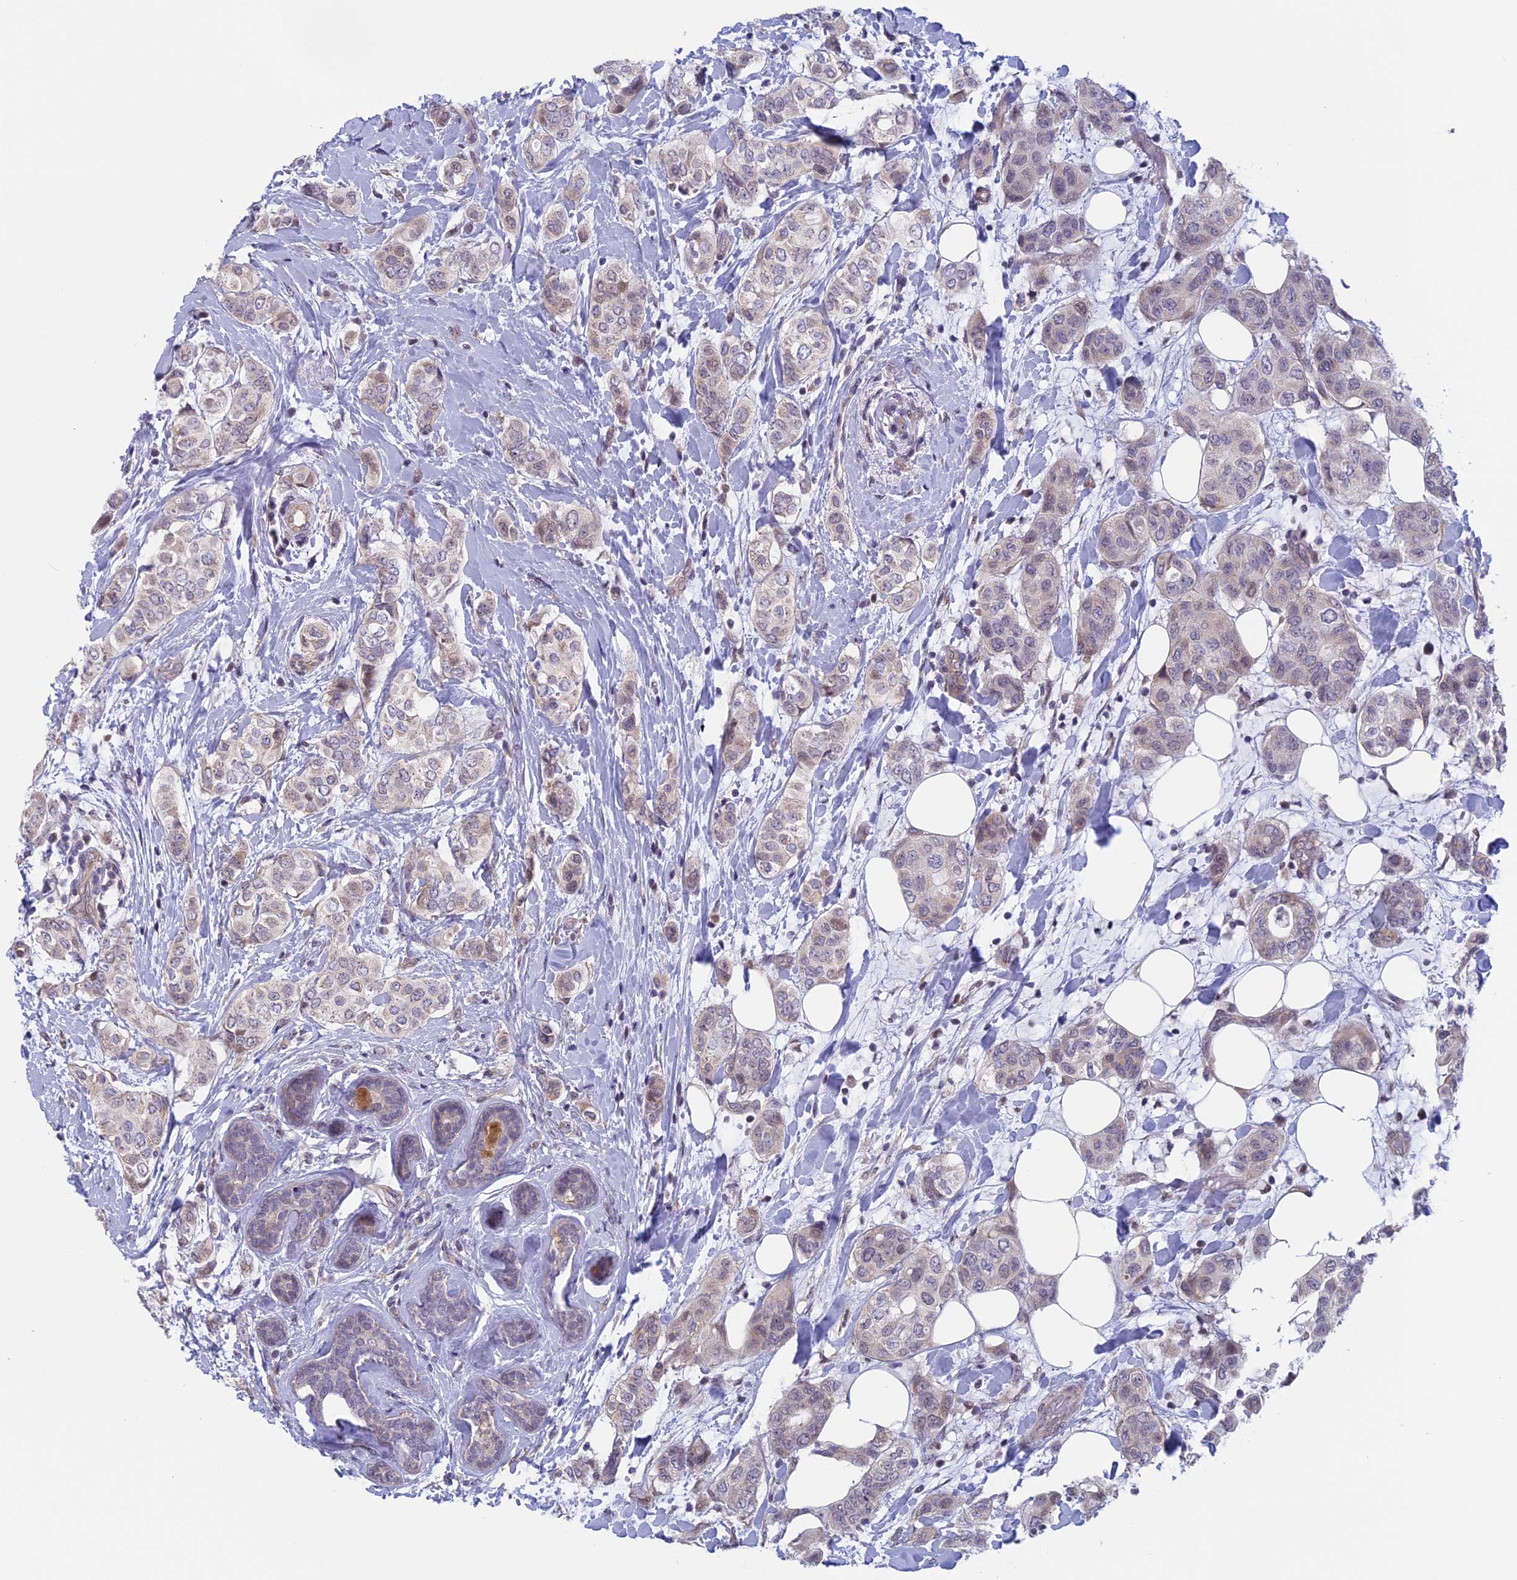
{"staining": {"intensity": "weak", "quantity": "25%-75%", "location": "nuclear"}, "tissue": "breast cancer", "cell_type": "Tumor cells", "image_type": "cancer", "snomed": [{"axis": "morphology", "description": "Lobular carcinoma"}, {"axis": "topography", "description": "Breast"}], "caption": "Human breast cancer stained with a brown dye shows weak nuclear positive expression in approximately 25%-75% of tumor cells.", "gene": "SLC1A6", "patient": {"sex": "female", "age": 51}}